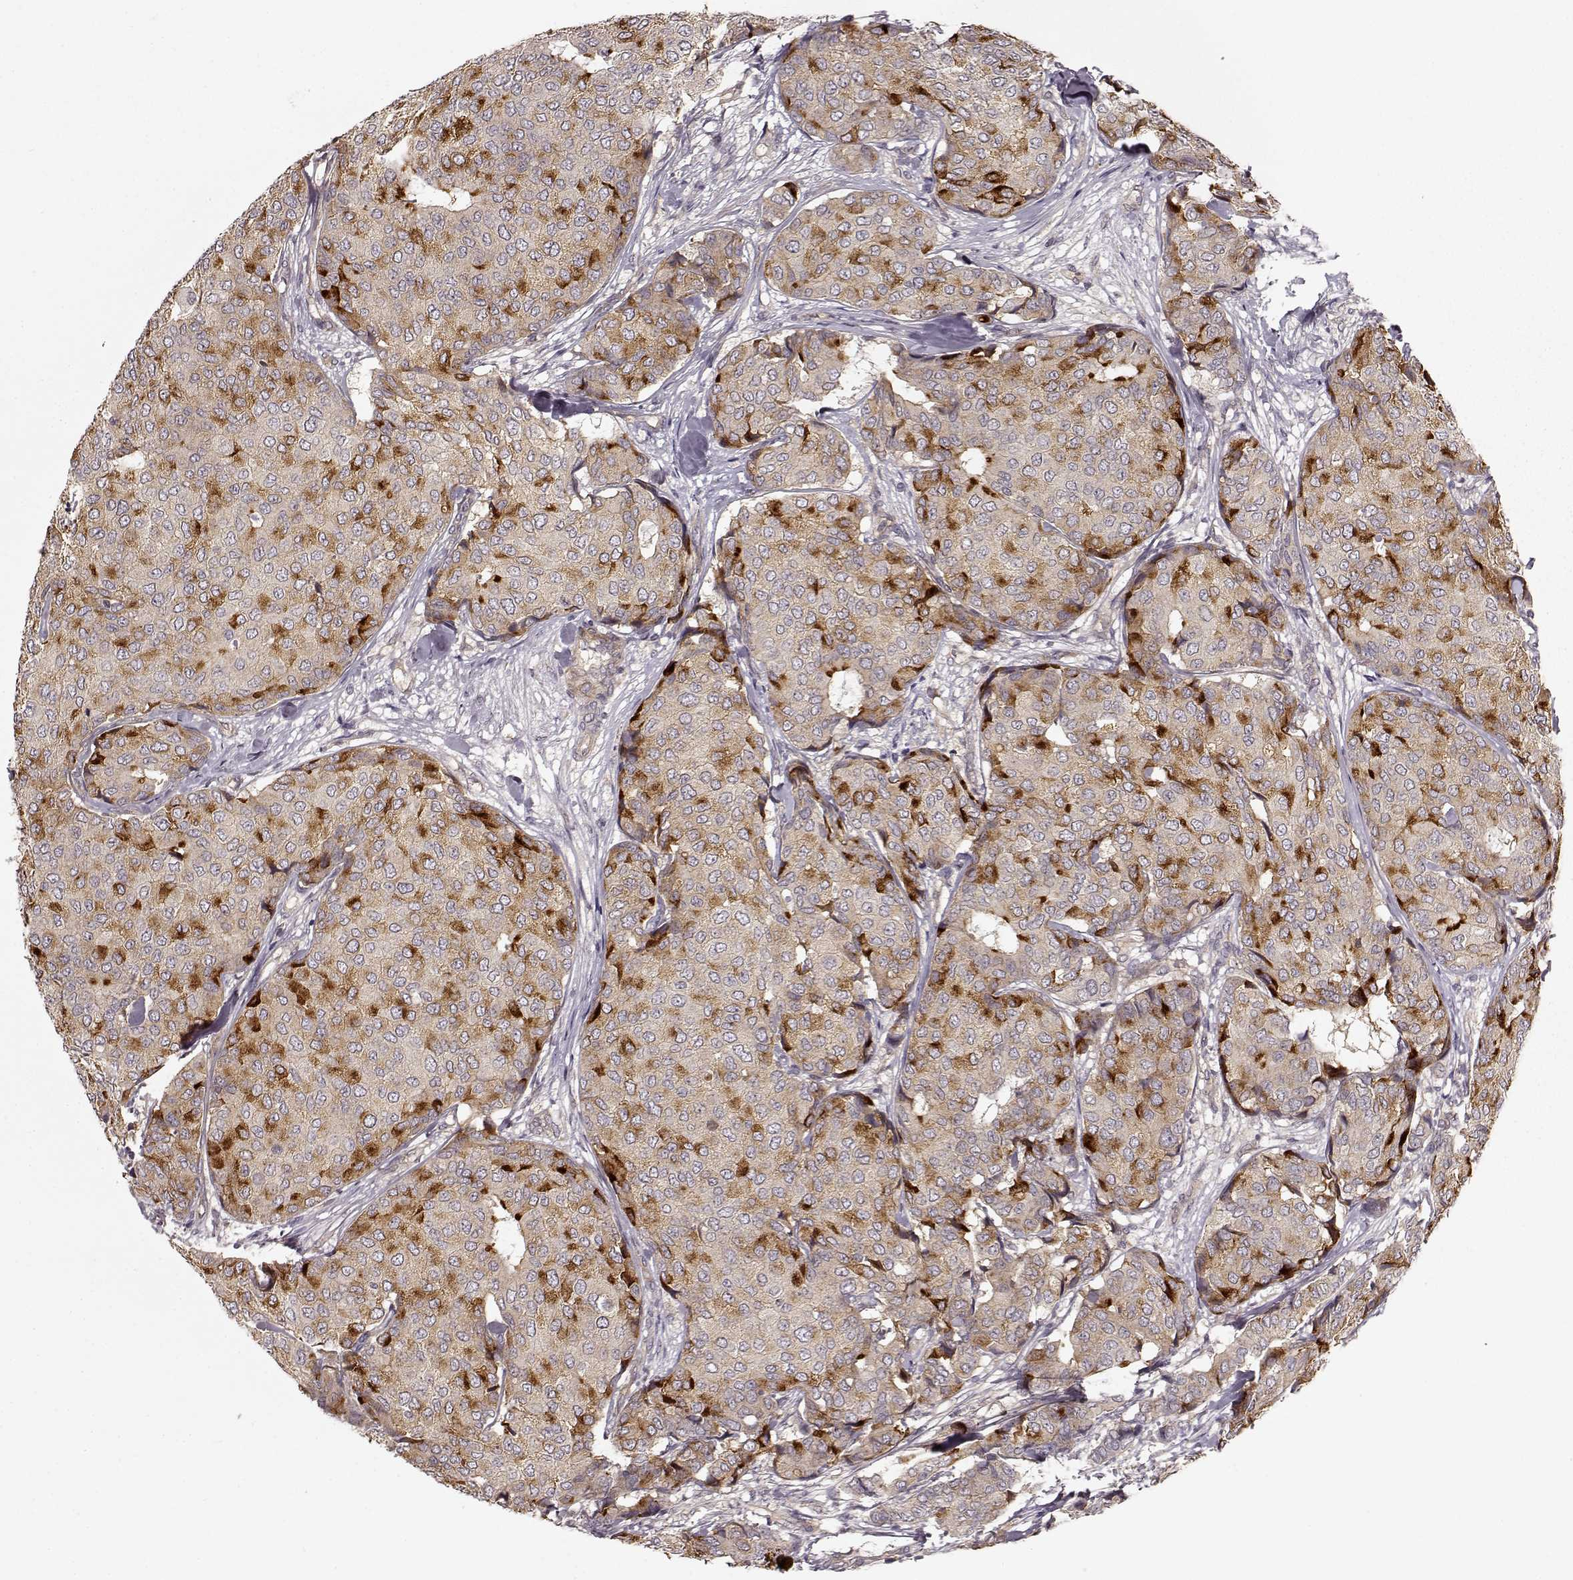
{"staining": {"intensity": "moderate", "quantity": "25%-75%", "location": "cytoplasmic/membranous"}, "tissue": "breast cancer", "cell_type": "Tumor cells", "image_type": "cancer", "snomed": [{"axis": "morphology", "description": "Duct carcinoma"}, {"axis": "topography", "description": "Breast"}], "caption": "Immunohistochemistry (DAB (3,3'-diaminobenzidine)) staining of human breast invasive ductal carcinoma demonstrates moderate cytoplasmic/membranous protein expression in about 25%-75% of tumor cells. (IHC, brightfield microscopy, high magnification).", "gene": "SLAIN2", "patient": {"sex": "female", "age": 75}}